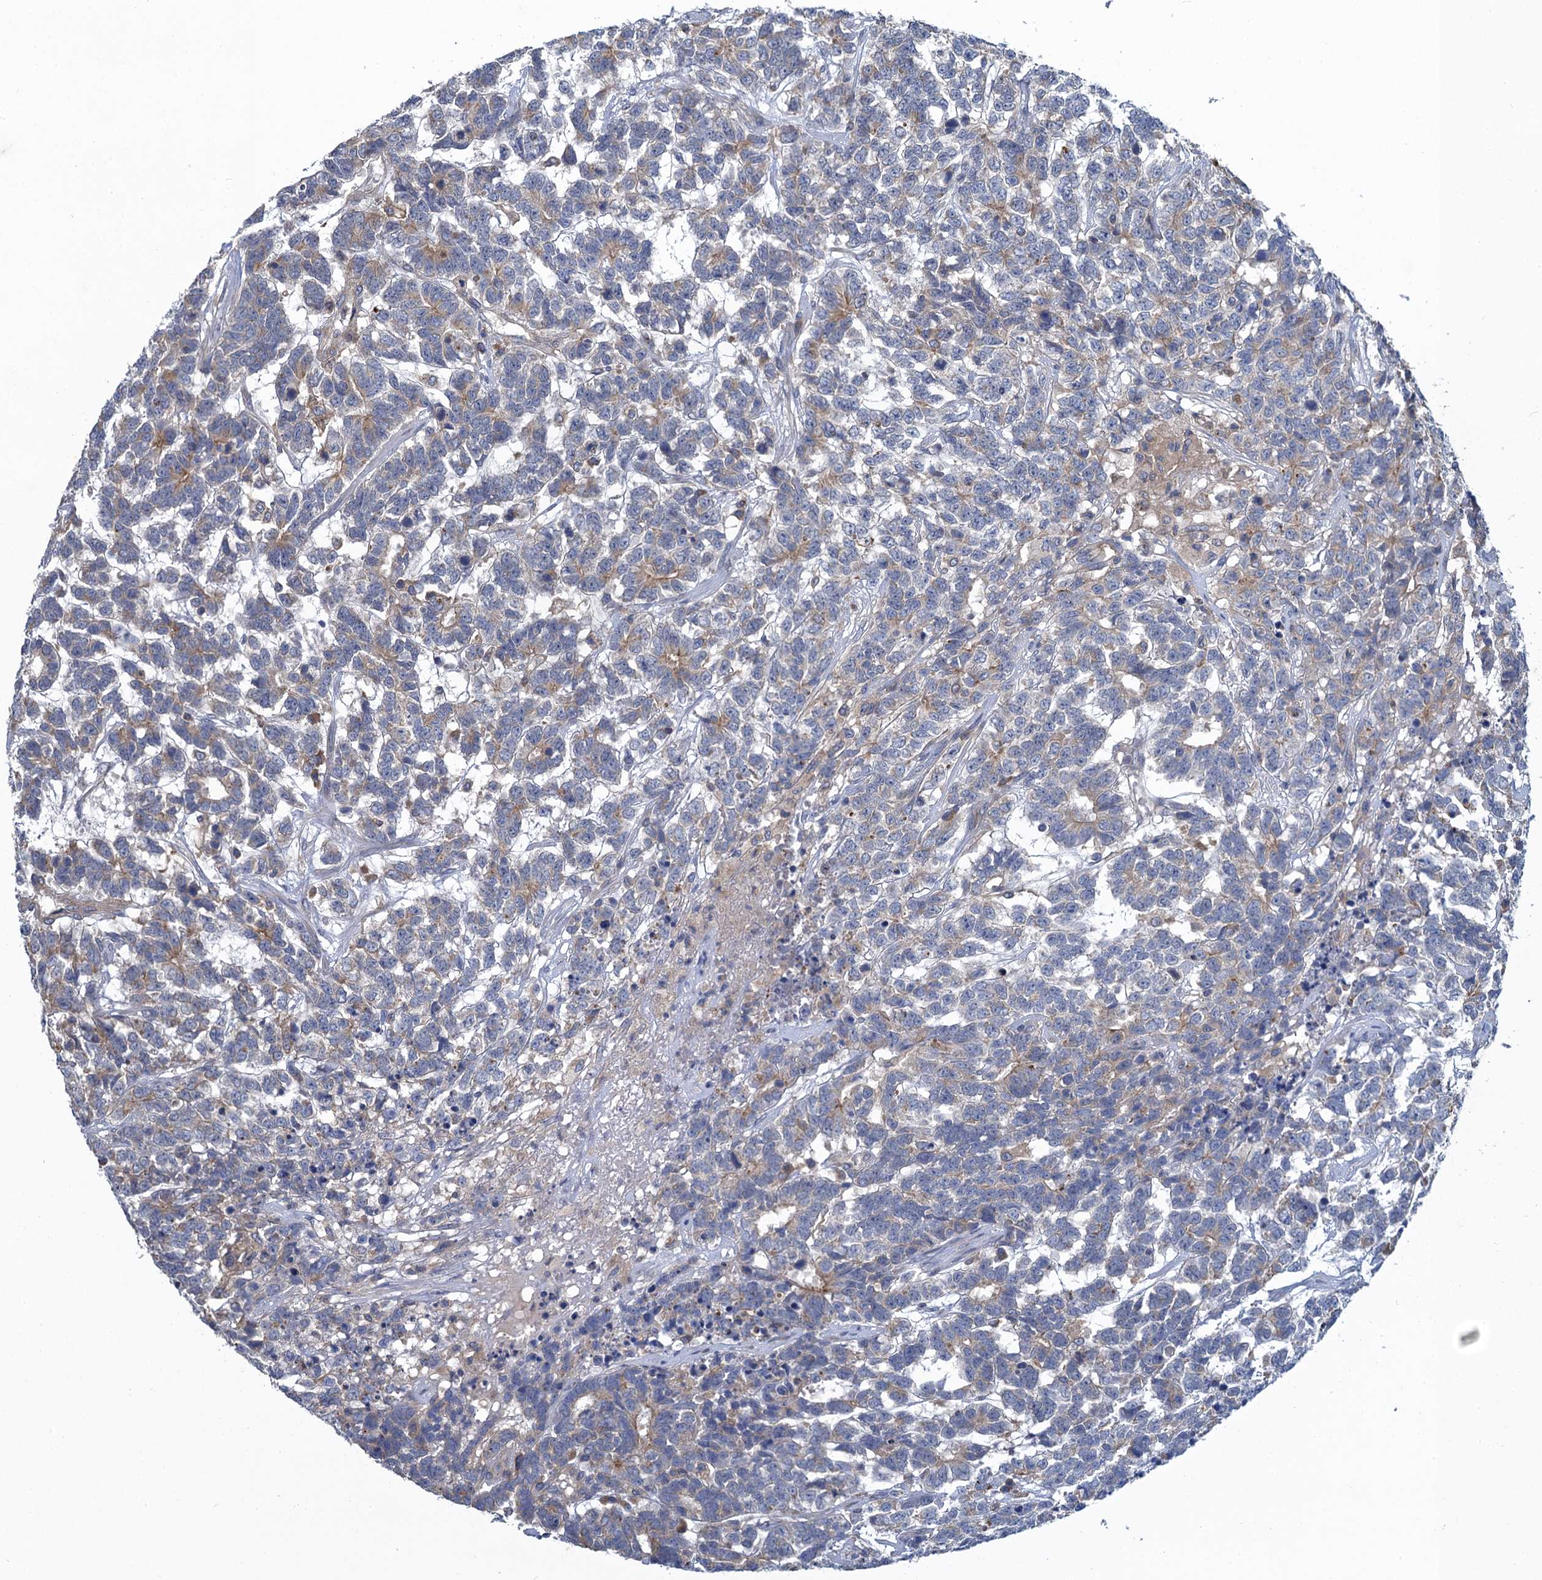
{"staining": {"intensity": "negative", "quantity": "none", "location": "none"}, "tissue": "testis cancer", "cell_type": "Tumor cells", "image_type": "cancer", "snomed": [{"axis": "morphology", "description": "Carcinoma, Embryonal, NOS"}, {"axis": "topography", "description": "Testis"}], "caption": "The image displays no significant positivity in tumor cells of testis embryonal carcinoma.", "gene": "SNAP29", "patient": {"sex": "male", "age": 26}}